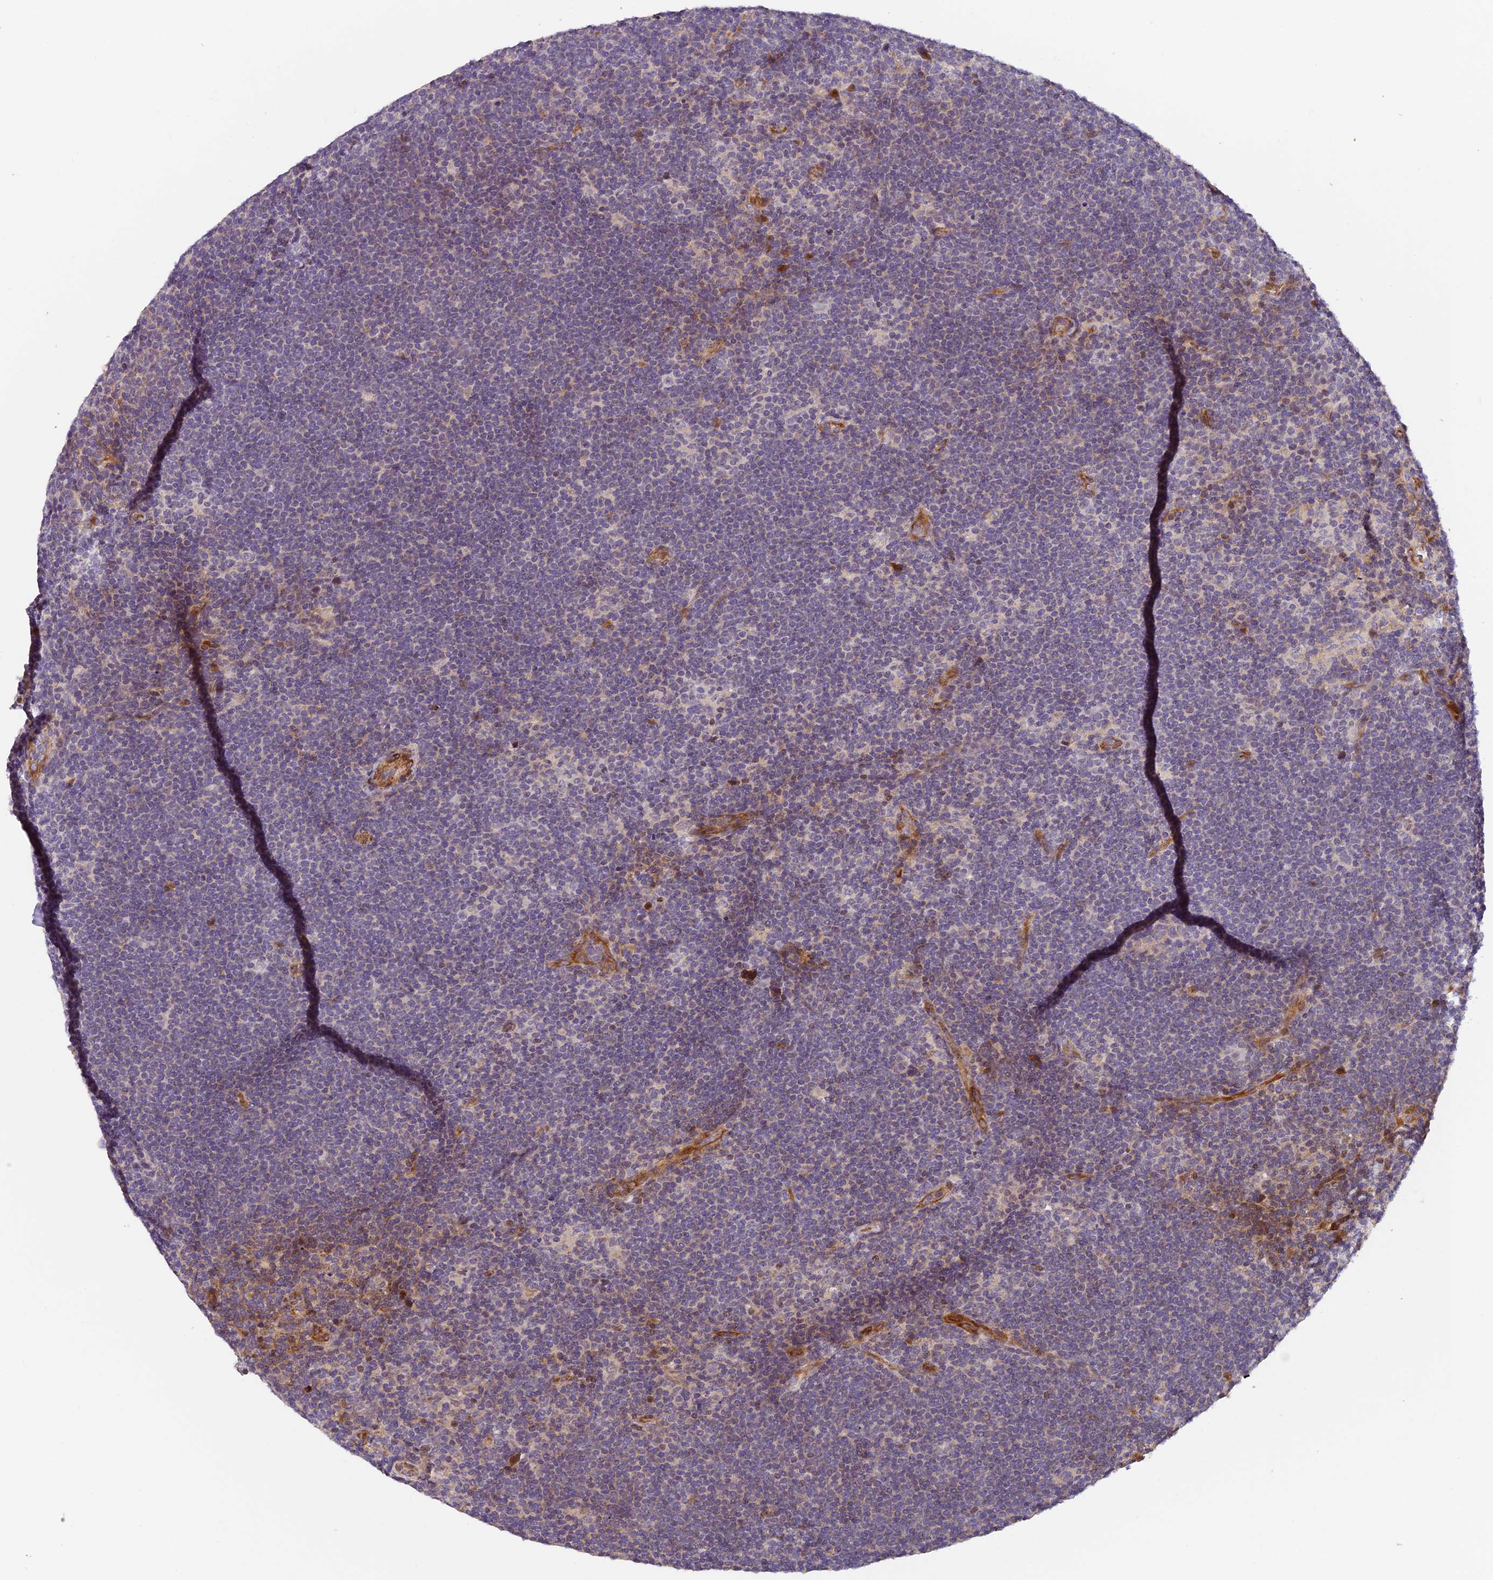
{"staining": {"intensity": "negative", "quantity": "none", "location": "none"}, "tissue": "lymphoma", "cell_type": "Tumor cells", "image_type": "cancer", "snomed": [{"axis": "morphology", "description": "Hodgkin's disease, NOS"}, {"axis": "topography", "description": "Lymph node"}], "caption": "There is no significant expression in tumor cells of Hodgkin's disease. The staining was performed using DAB (3,3'-diaminobenzidine) to visualize the protein expression in brown, while the nuclei were stained in blue with hematoxylin (Magnification: 20x).", "gene": "RAB28", "patient": {"sex": "female", "age": 57}}